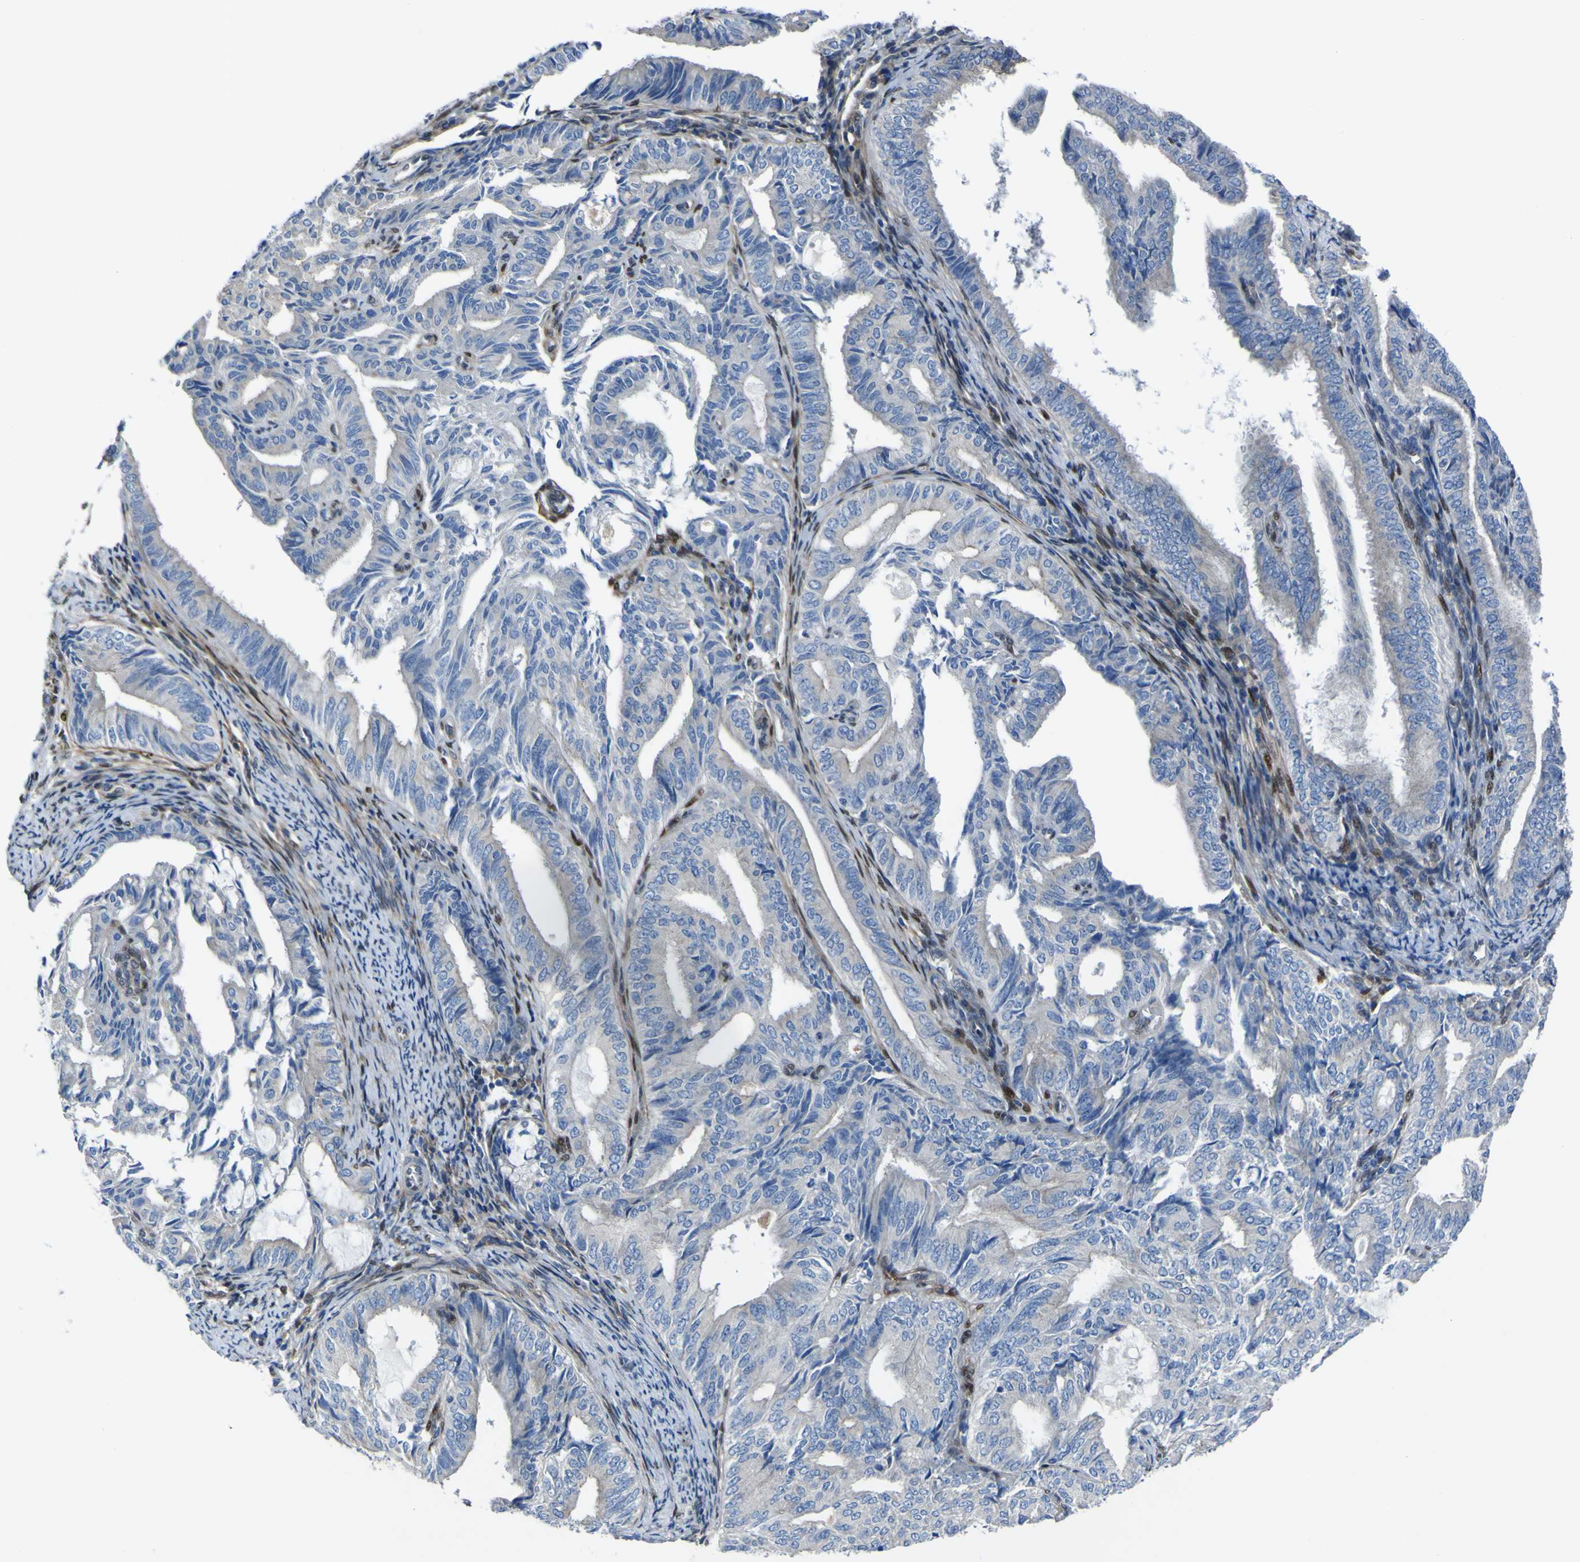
{"staining": {"intensity": "negative", "quantity": "none", "location": "none"}, "tissue": "endometrial cancer", "cell_type": "Tumor cells", "image_type": "cancer", "snomed": [{"axis": "morphology", "description": "Adenocarcinoma, NOS"}, {"axis": "topography", "description": "Endometrium"}], "caption": "Immunohistochemistry (IHC) photomicrograph of human endometrial cancer (adenocarcinoma) stained for a protein (brown), which shows no positivity in tumor cells.", "gene": "LRRN1", "patient": {"sex": "female", "age": 58}}